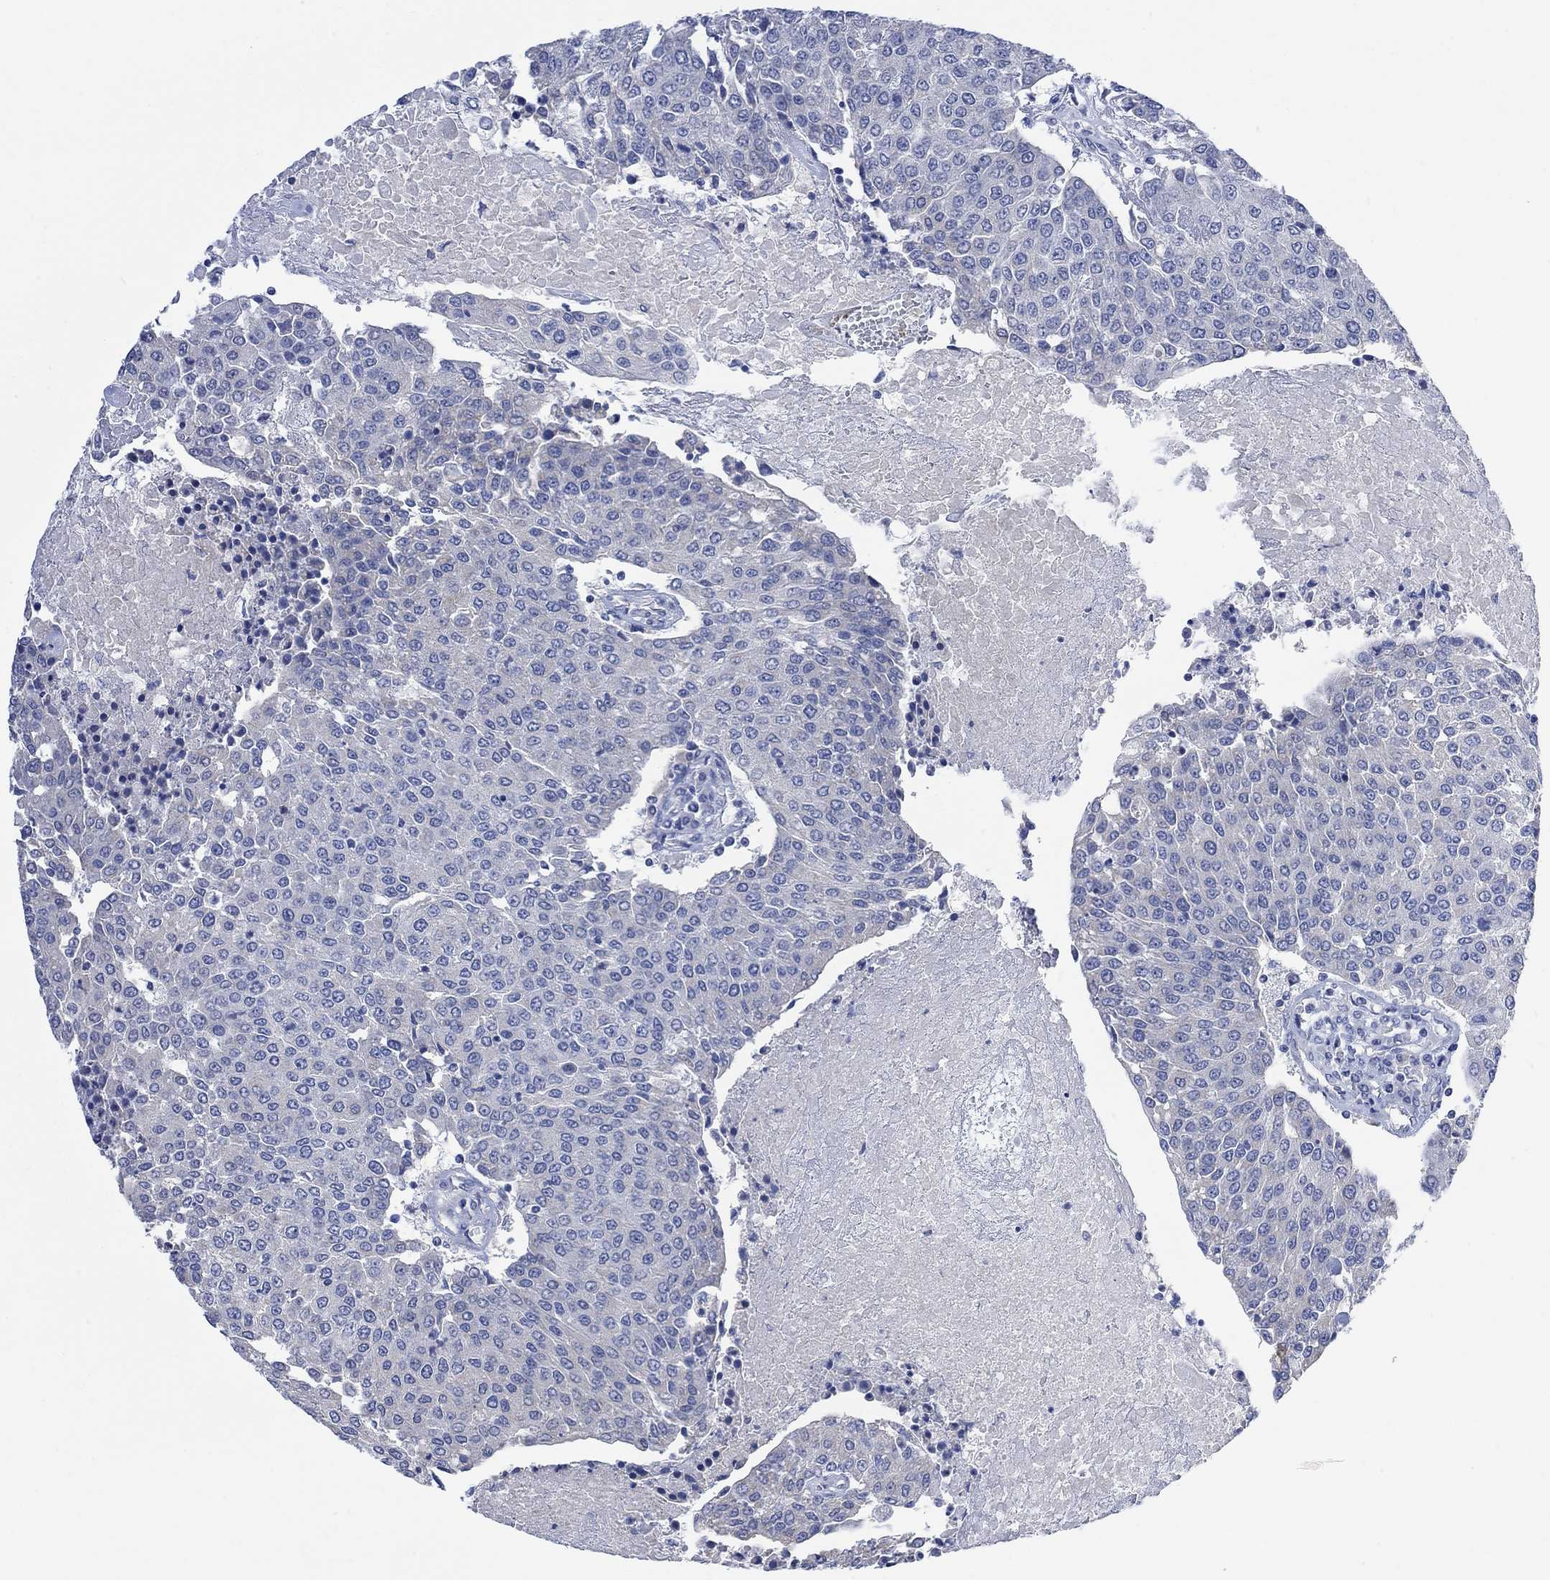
{"staining": {"intensity": "negative", "quantity": "none", "location": "none"}, "tissue": "urothelial cancer", "cell_type": "Tumor cells", "image_type": "cancer", "snomed": [{"axis": "morphology", "description": "Urothelial carcinoma, High grade"}, {"axis": "topography", "description": "Urinary bladder"}], "caption": "Urothelial carcinoma (high-grade) stained for a protein using immunohistochemistry (IHC) reveals no positivity tumor cells.", "gene": "FBP2", "patient": {"sex": "female", "age": 85}}